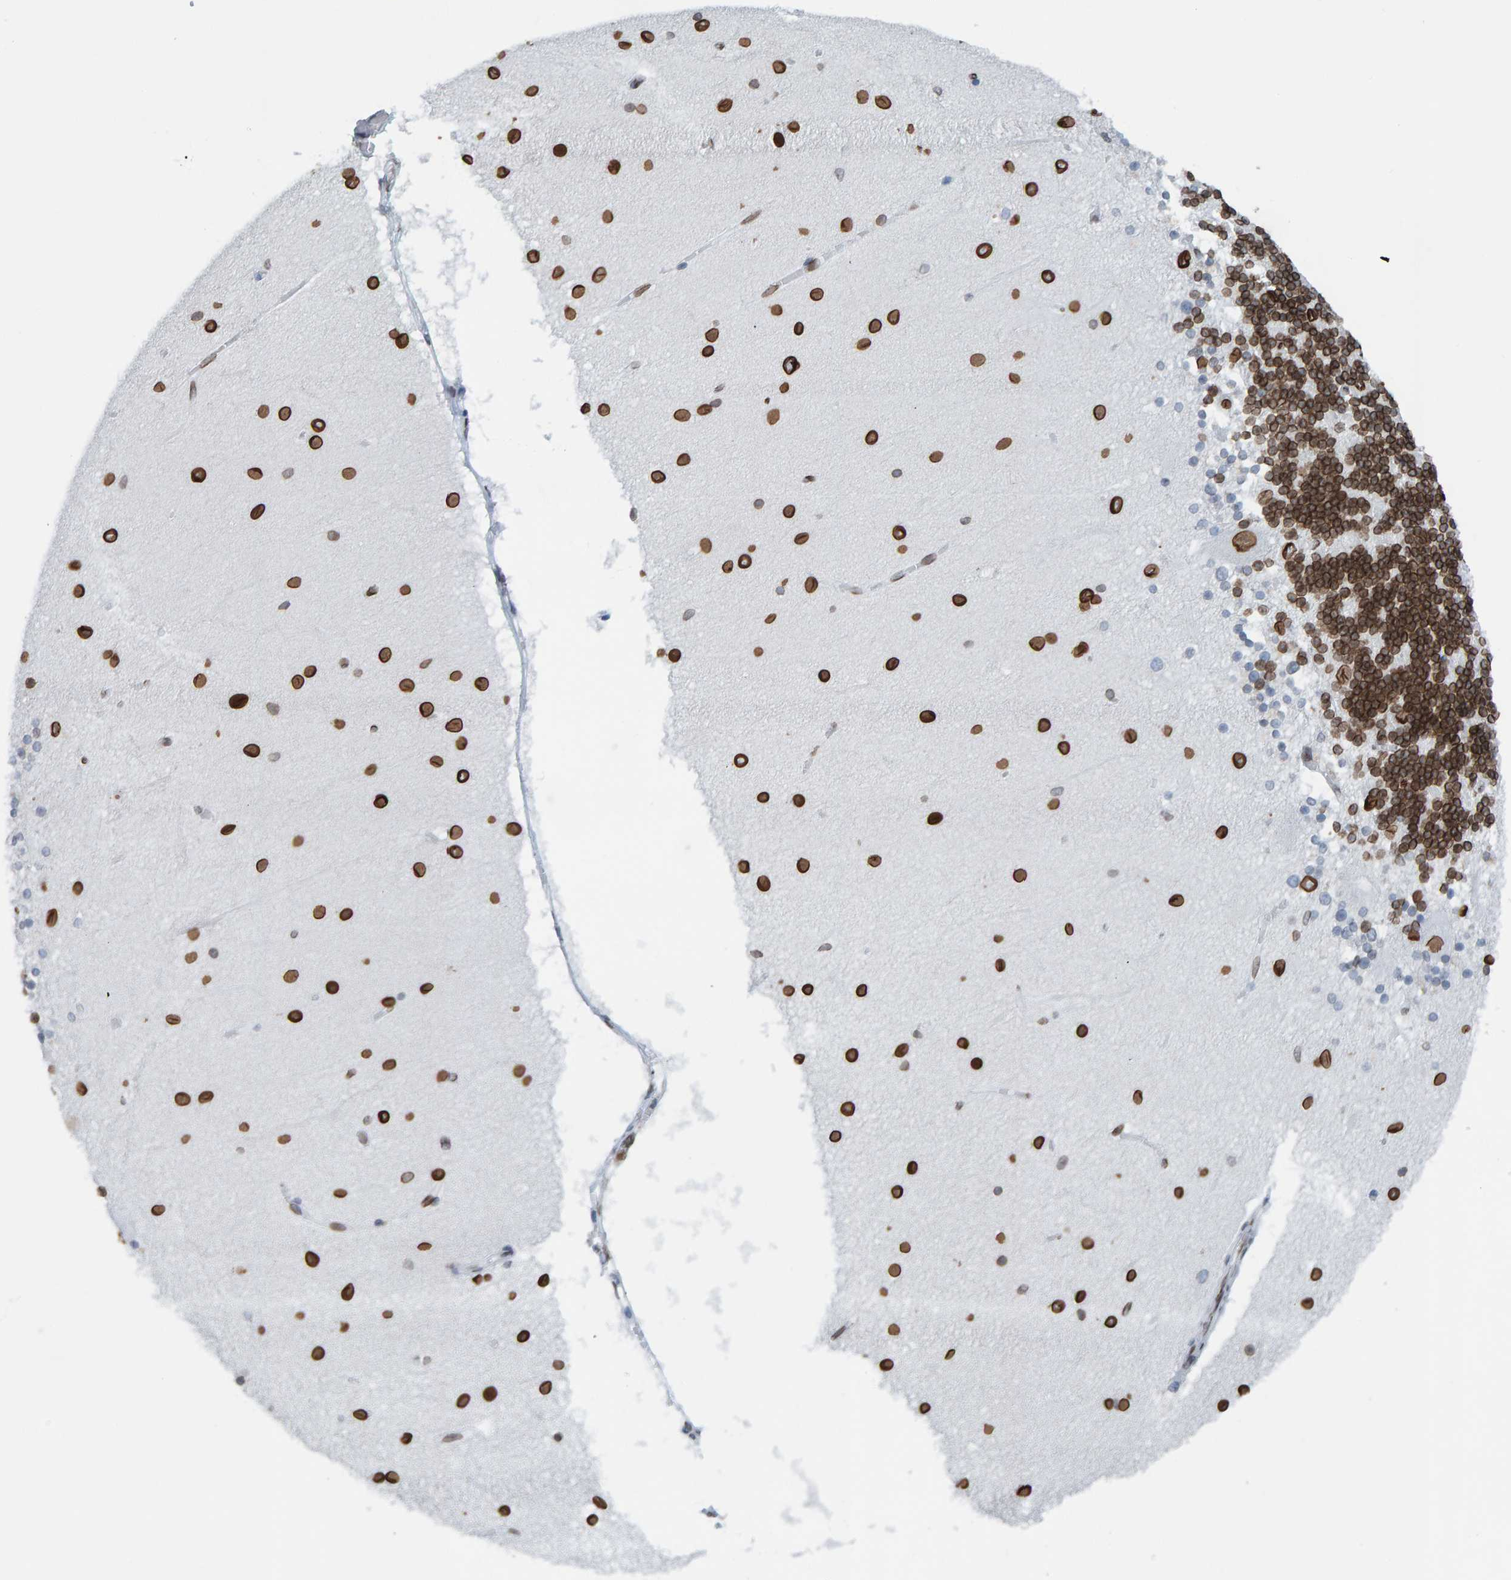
{"staining": {"intensity": "strong", "quantity": ">75%", "location": "cytoplasmic/membranous,nuclear"}, "tissue": "cerebellum", "cell_type": "Cells in granular layer", "image_type": "normal", "snomed": [{"axis": "morphology", "description": "Normal tissue, NOS"}, {"axis": "topography", "description": "Cerebellum"}], "caption": "A brown stain highlights strong cytoplasmic/membranous,nuclear expression of a protein in cells in granular layer of benign human cerebellum.", "gene": "LMNB2", "patient": {"sex": "female", "age": 54}}